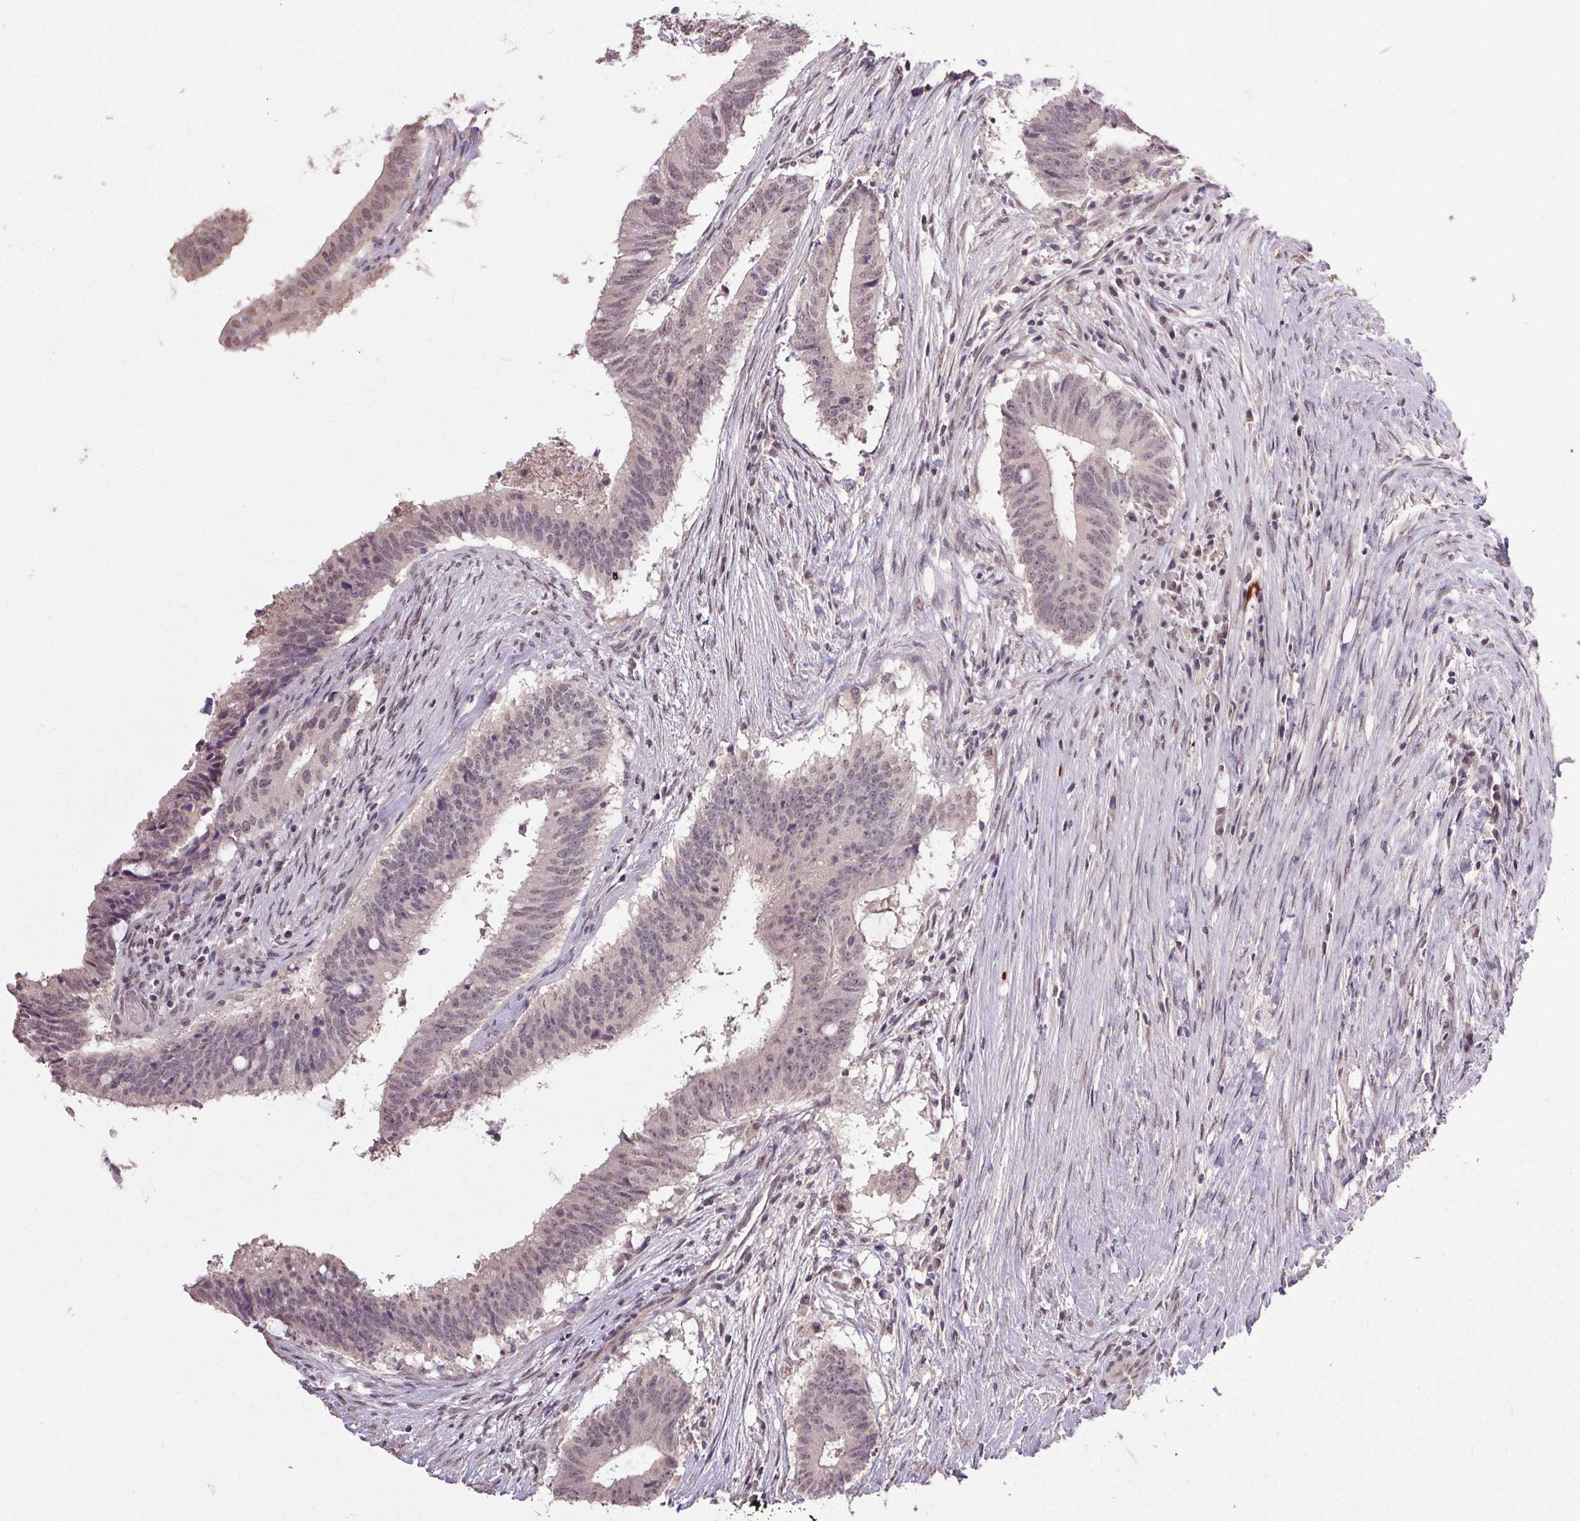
{"staining": {"intensity": "weak", "quantity": "<25%", "location": "nuclear"}, "tissue": "colorectal cancer", "cell_type": "Tumor cells", "image_type": "cancer", "snomed": [{"axis": "morphology", "description": "Adenocarcinoma, NOS"}, {"axis": "topography", "description": "Colon"}], "caption": "Image shows no significant protein positivity in tumor cells of colorectal cancer.", "gene": "PPP4R4", "patient": {"sex": "female", "age": 43}}